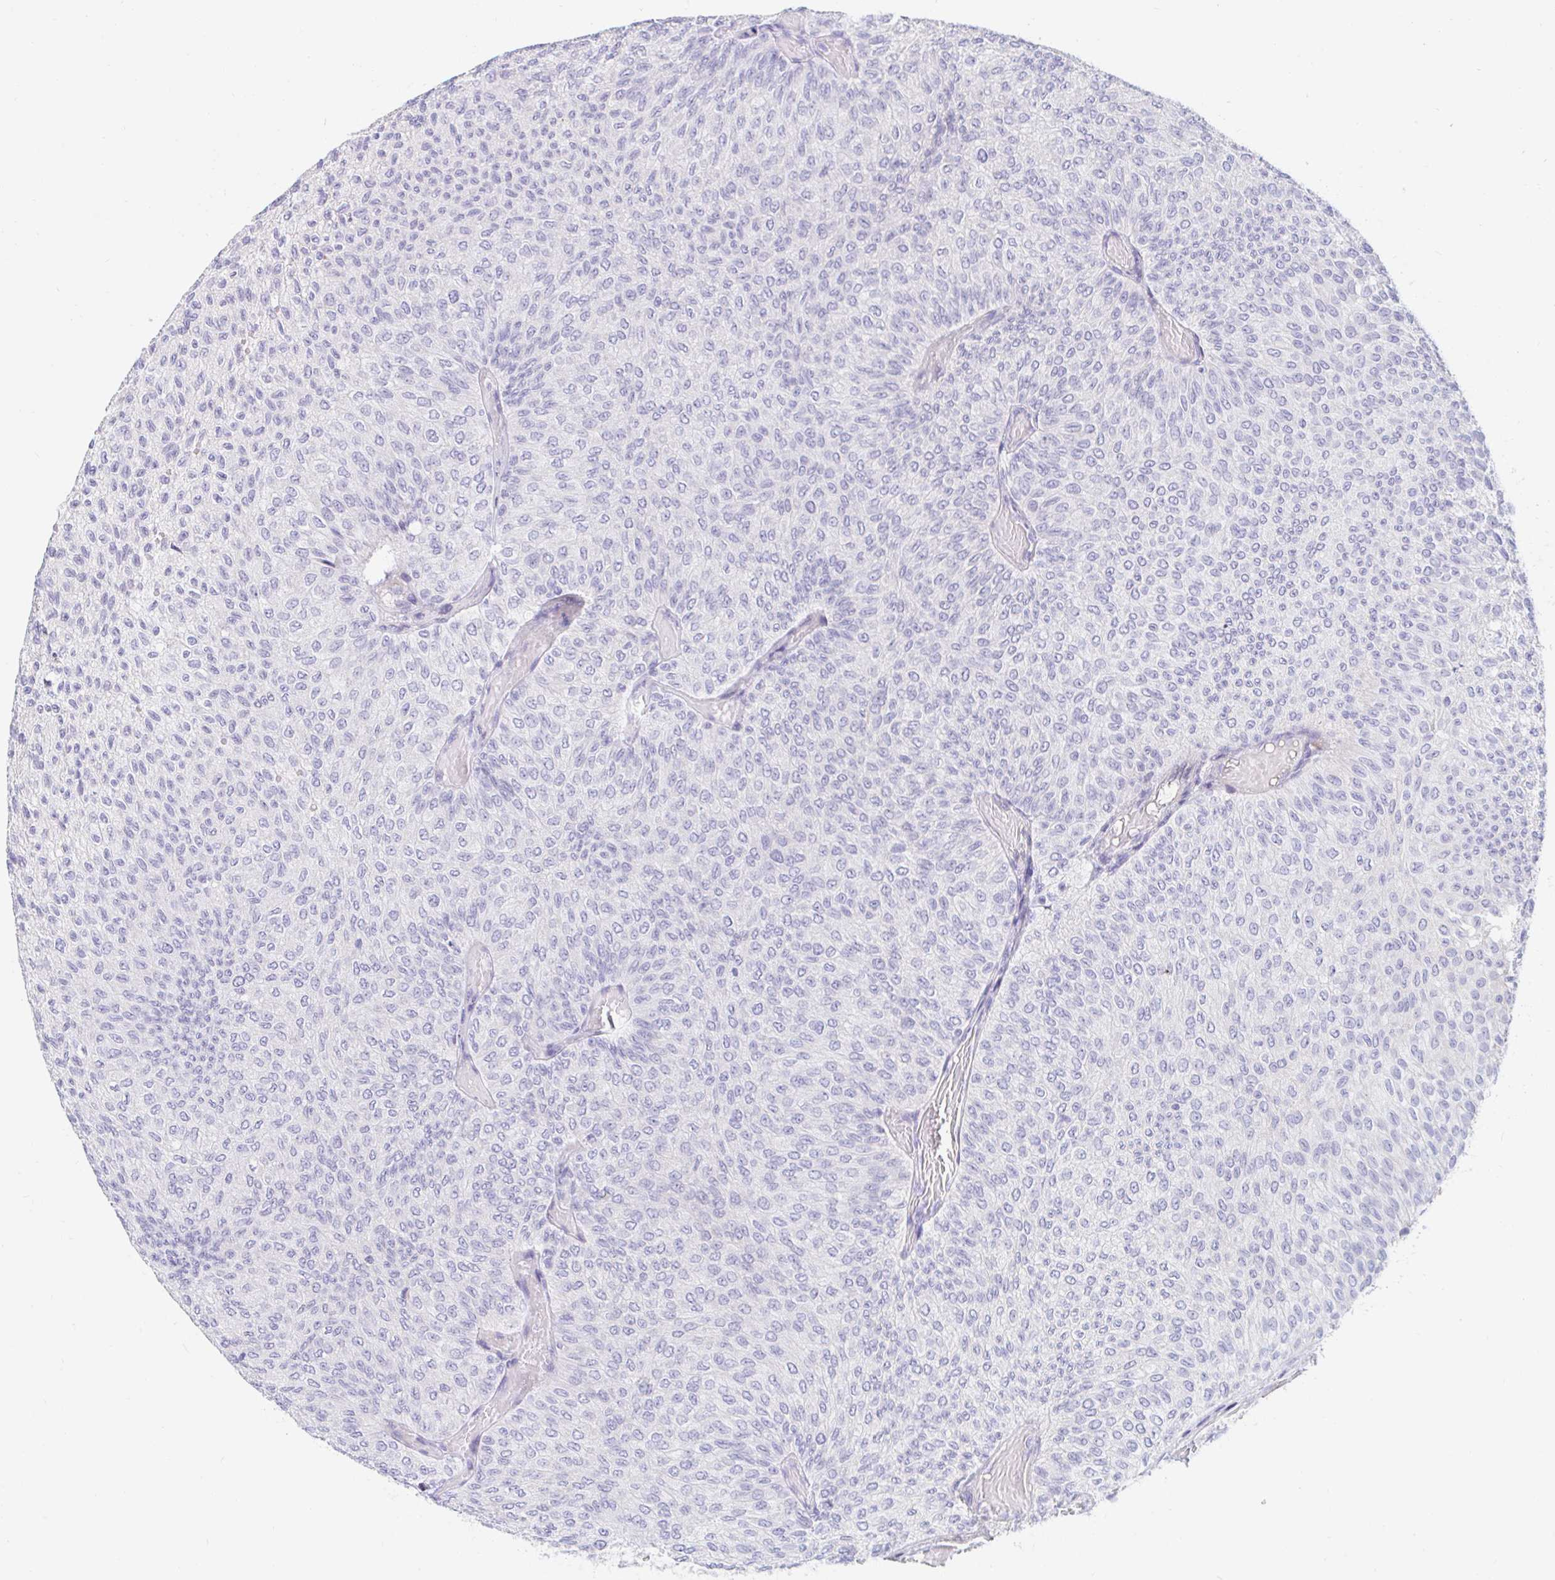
{"staining": {"intensity": "negative", "quantity": "none", "location": "none"}, "tissue": "urothelial cancer", "cell_type": "Tumor cells", "image_type": "cancer", "snomed": [{"axis": "morphology", "description": "Urothelial carcinoma, Low grade"}, {"axis": "topography", "description": "Urinary bladder"}], "caption": "This is a image of immunohistochemistry staining of urothelial cancer, which shows no expression in tumor cells.", "gene": "TEX44", "patient": {"sex": "male", "age": 78}}